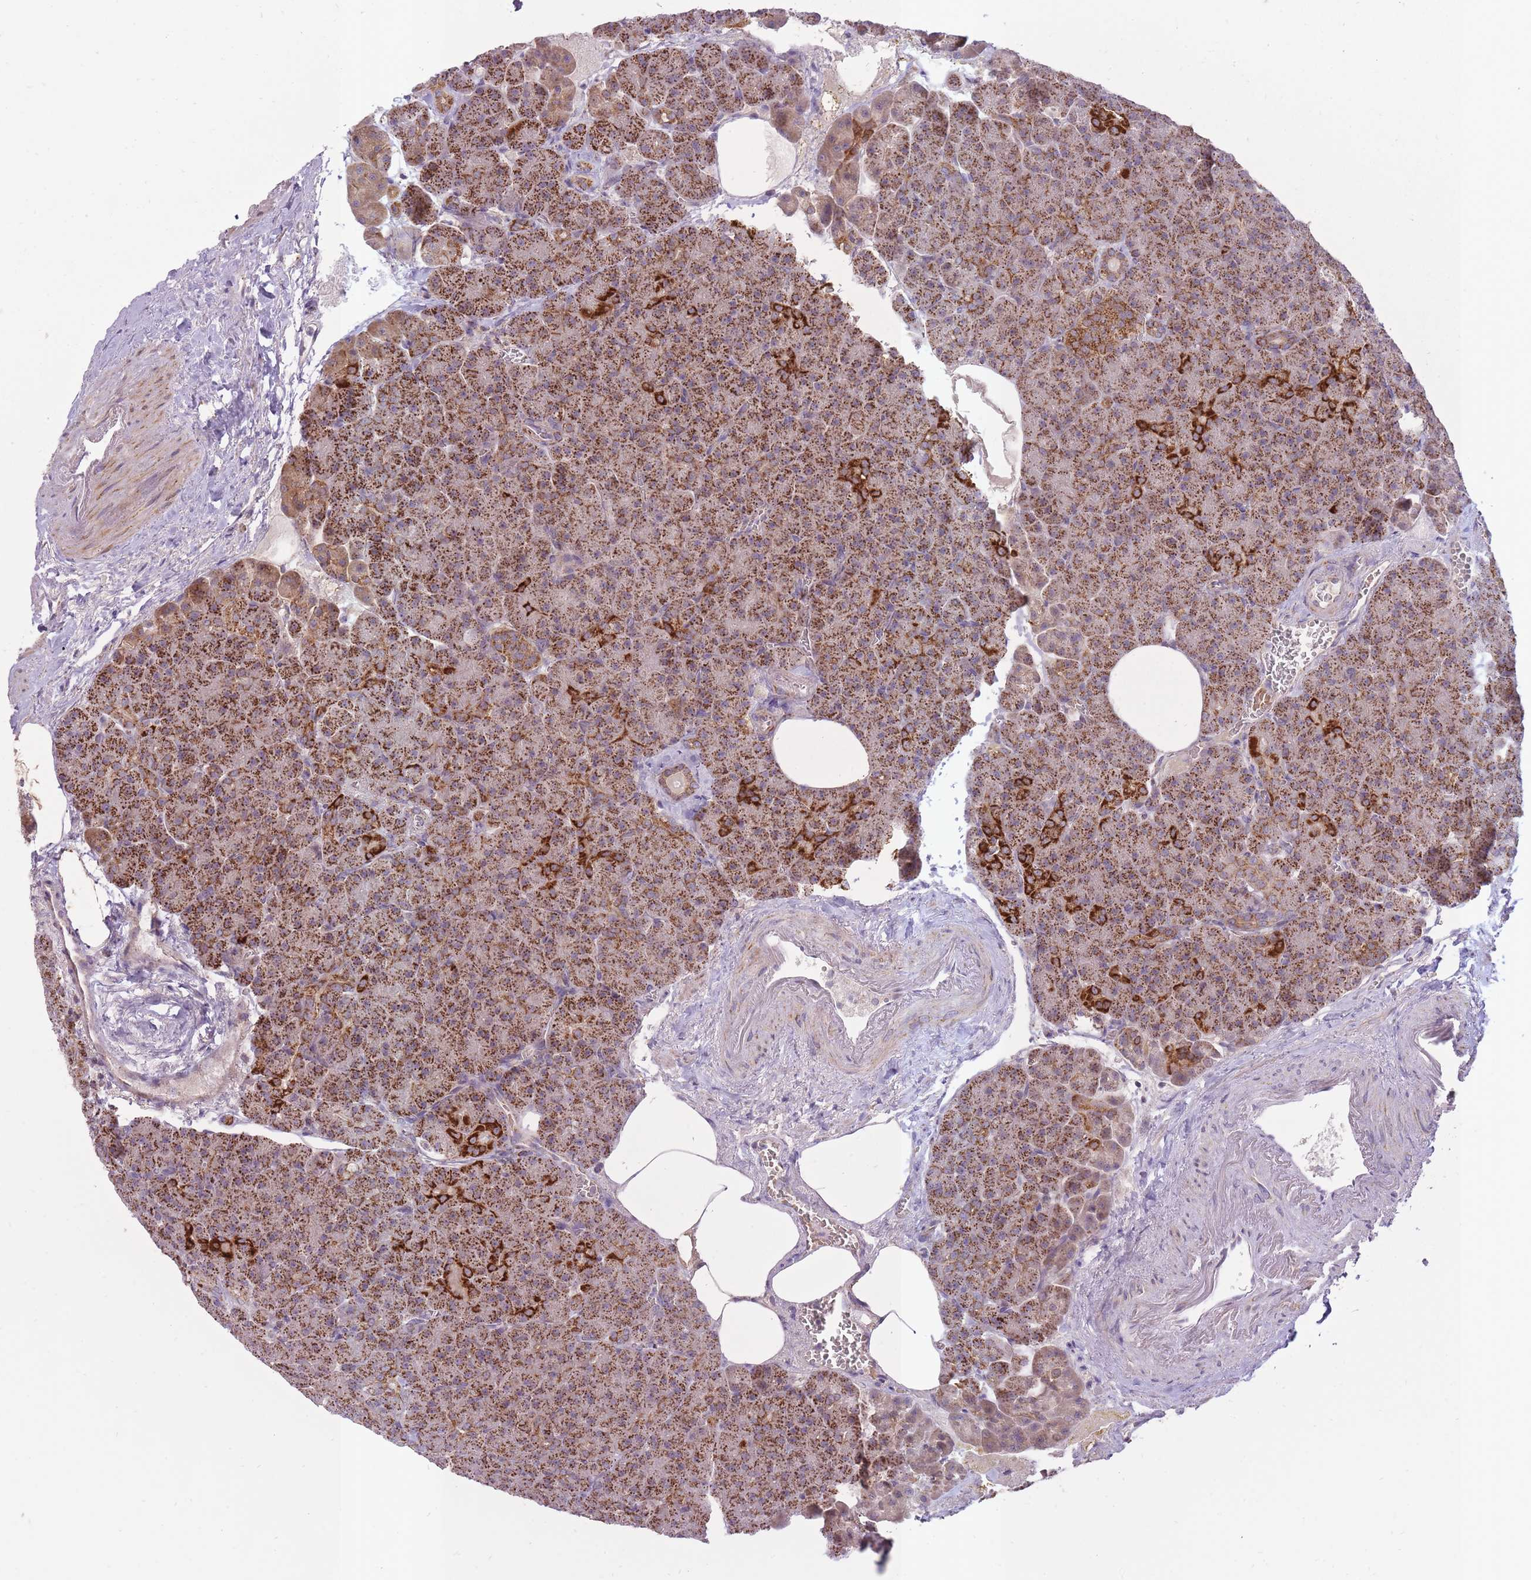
{"staining": {"intensity": "strong", "quantity": "25%-75%", "location": "cytoplasmic/membranous"}, "tissue": "pancreas", "cell_type": "Exocrine glandular cells", "image_type": "normal", "snomed": [{"axis": "morphology", "description": "Normal tissue, NOS"}, {"axis": "topography", "description": "Pancreas"}], "caption": "Pancreas stained with IHC reveals strong cytoplasmic/membranous expression in approximately 25%-75% of exocrine glandular cells.", "gene": "LIN7C", "patient": {"sex": "female", "age": 74}}